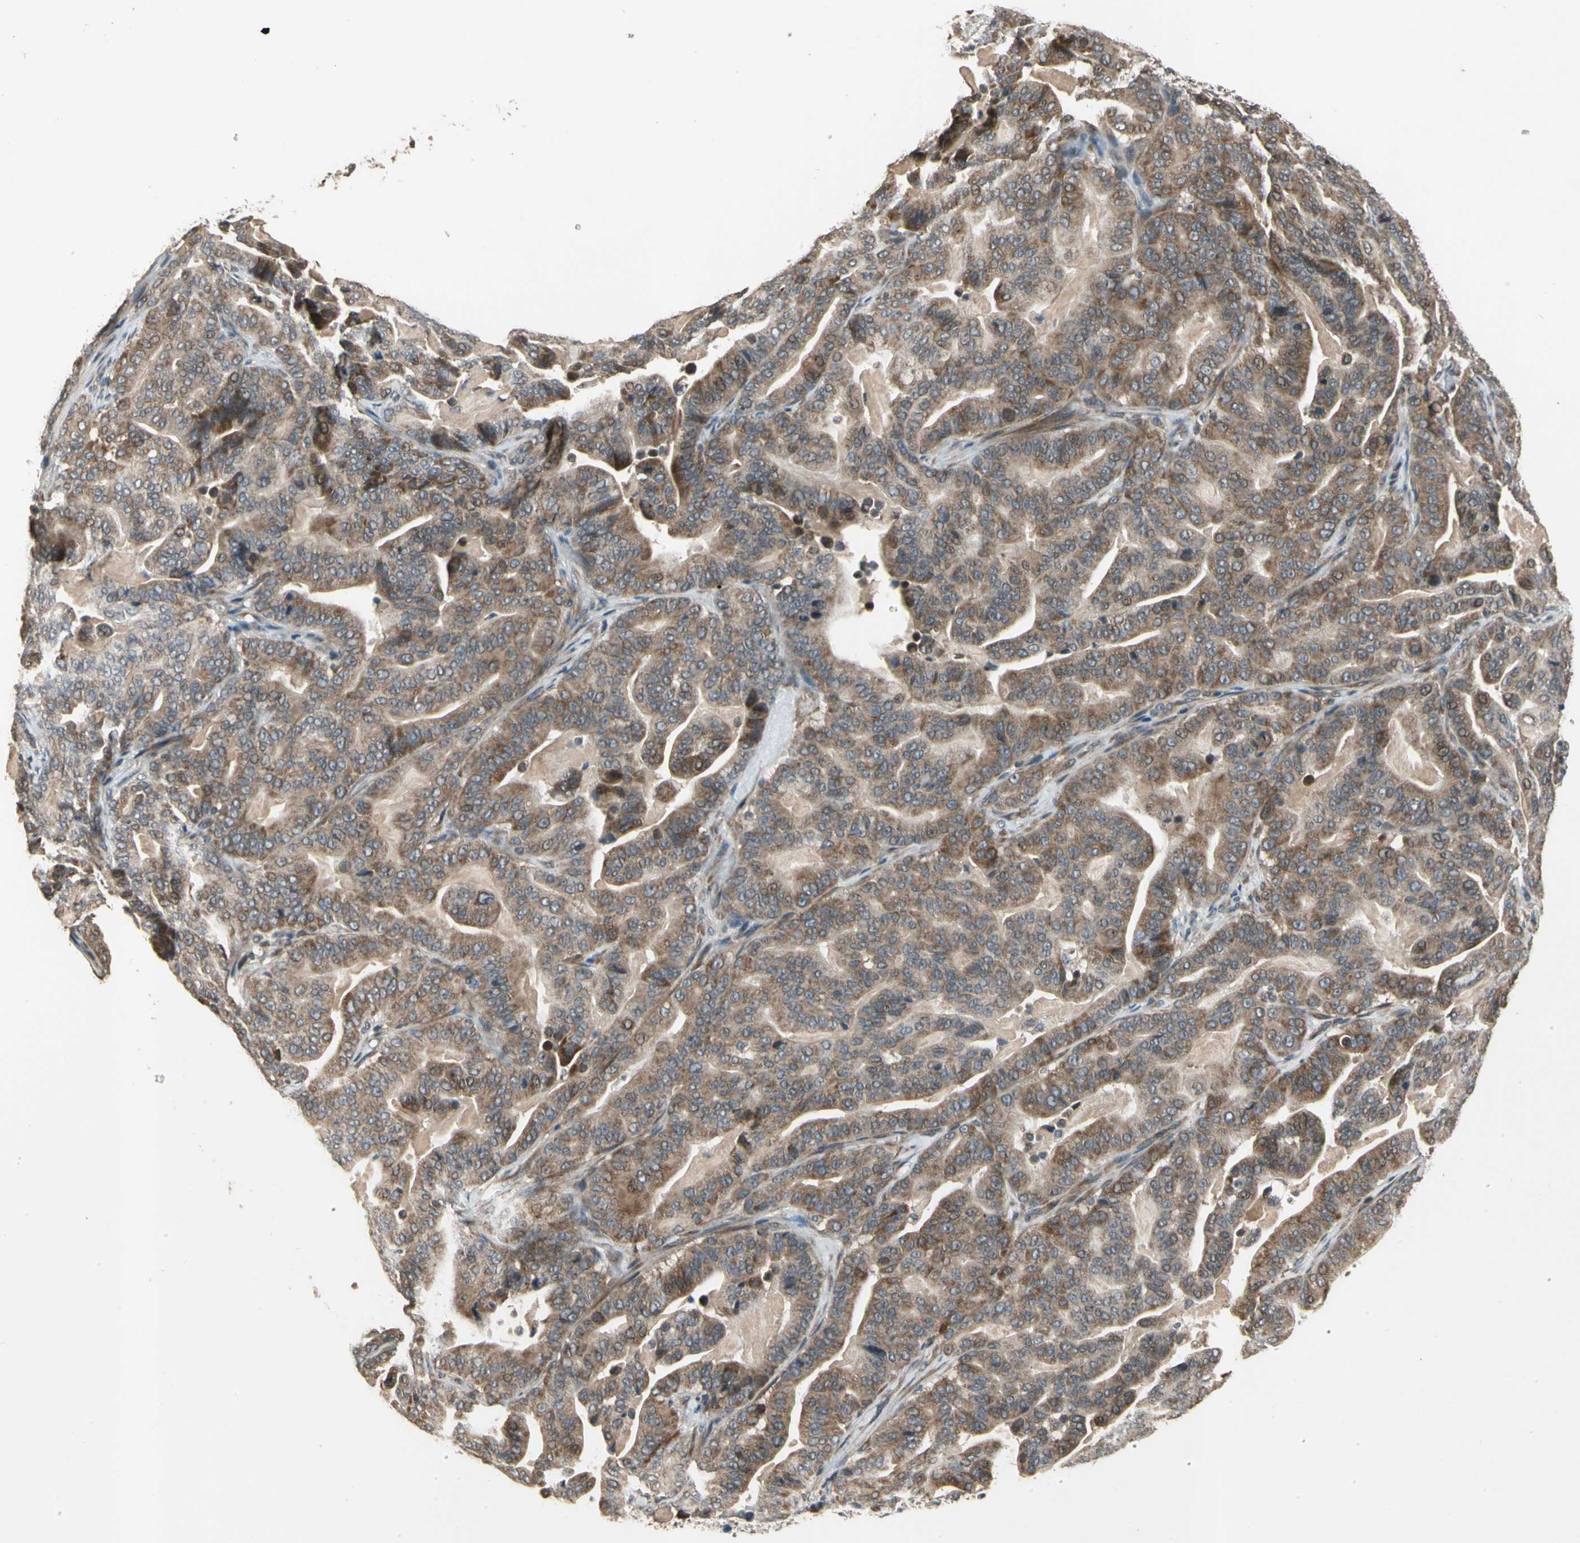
{"staining": {"intensity": "moderate", "quantity": ">75%", "location": "cytoplasmic/membranous"}, "tissue": "pancreatic cancer", "cell_type": "Tumor cells", "image_type": "cancer", "snomed": [{"axis": "morphology", "description": "Adenocarcinoma, NOS"}, {"axis": "topography", "description": "Pancreas"}], "caption": "The micrograph exhibits immunohistochemical staining of pancreatic cancer. There is moderate cytoplasmic/membranous expression is seen in about >75% of tumor cells. (brown staining indicates protein expression, while blue staining denotes nuclei).", "gene": "EFNB2", "patient": {"sex": "male", "age": 63}}